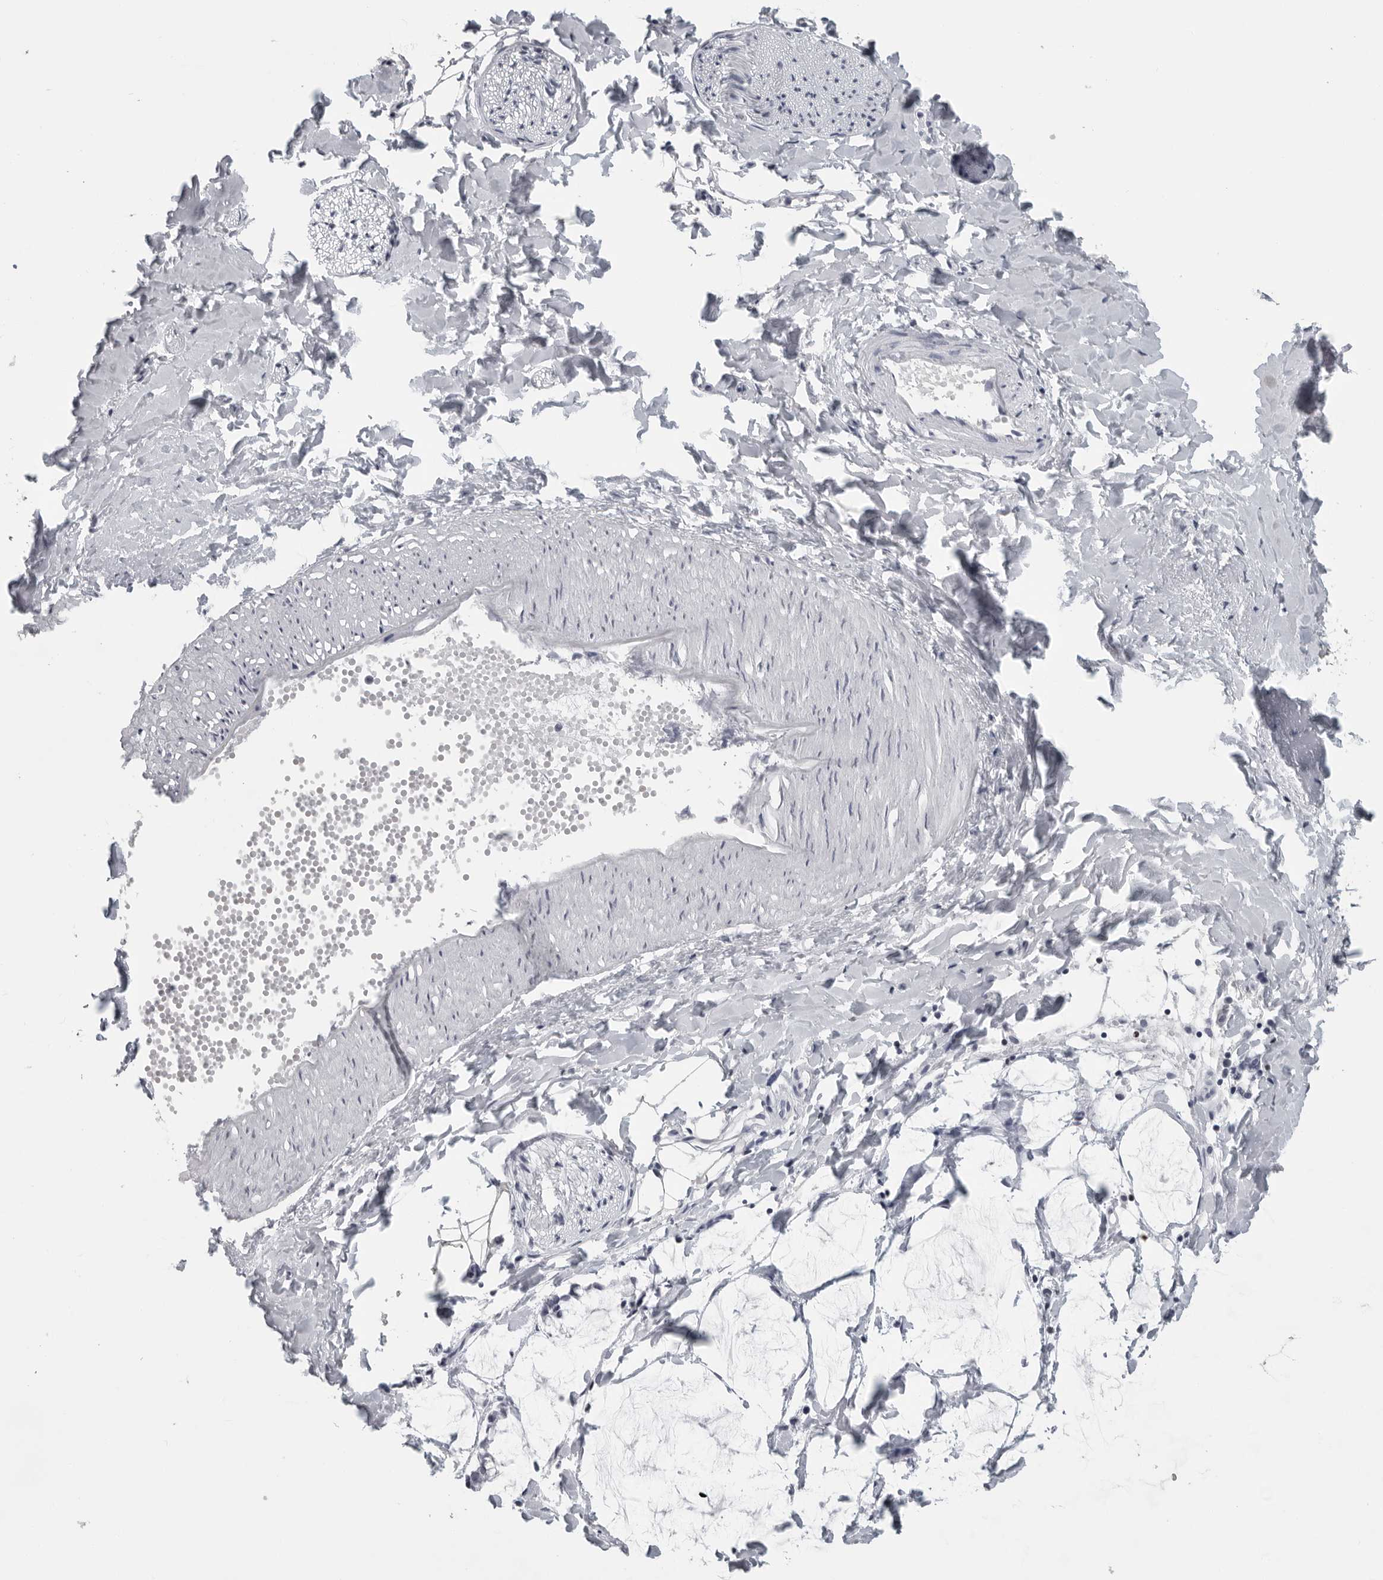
{"staining": {"intensity": "negative", "quantity": "none", "location": "none"}, "tissue": "adipose tissue", "cell_type": "Adipocytes", "image_type": "normal", "snomed": [{"axis": "morphology", "description": "Normal tissue, NOS"}, {"axis": "morphology", "description": "Adenocarcinoma, NOS"}, {"axis": "topography", "description": "Colon"}, {"axis": "topography", "description": "Peripheral nerve tissue"}], "caption": "Protein analysis of benign adipose tissue shows no significant expression in adipocytes.", "gene": "SATB2", "patient": {"sex": "male", "age": 14}}